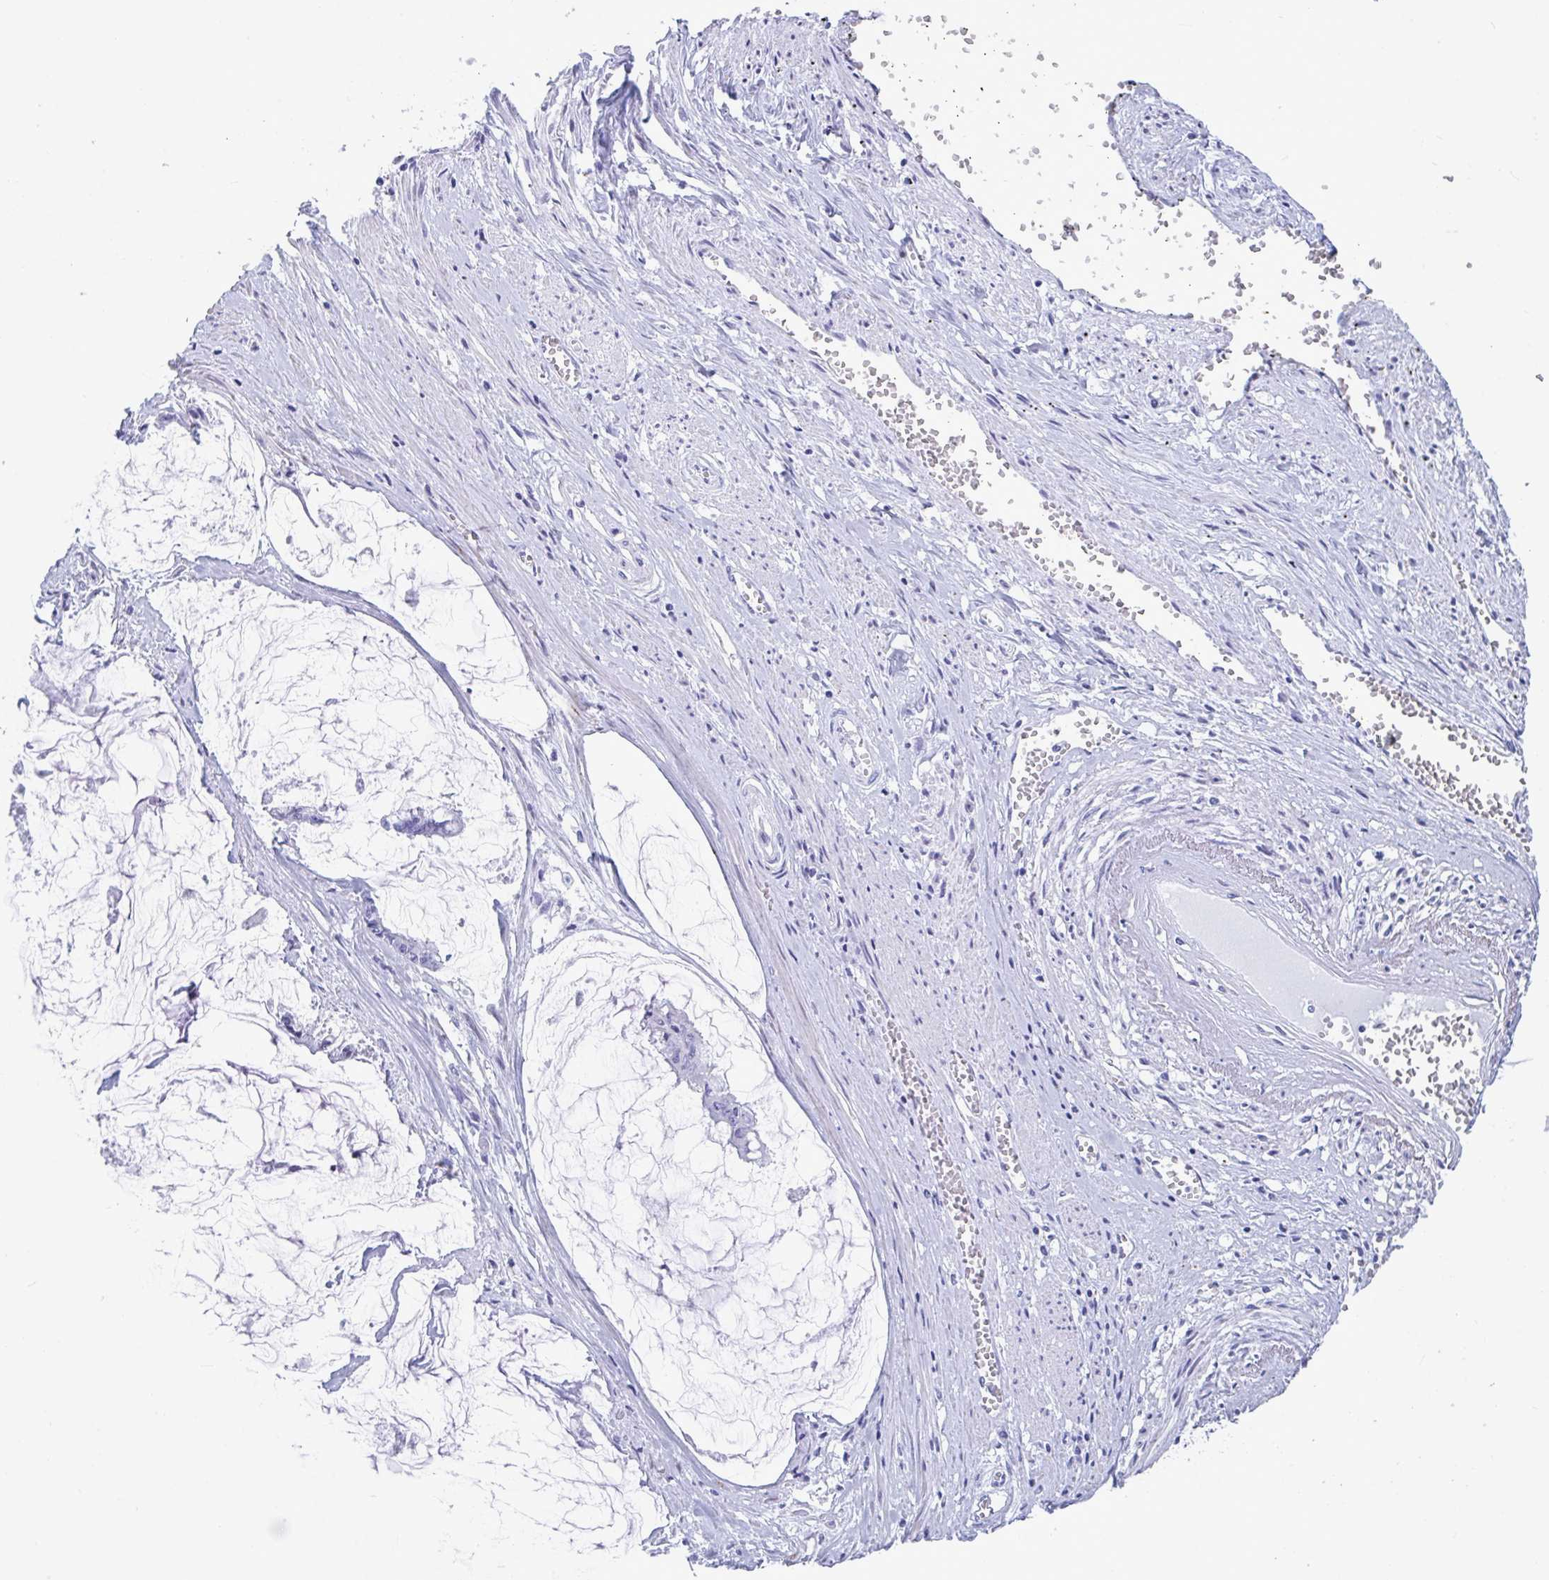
{"staining": {"intensity": "negative", "quantity": "none", "location": "none"}, "tissue": "ovarian cancer", "cell_type": "Tumor cells", "image_type": "cancer", "snomed": [{"axis": "morphology", "description": "Cystadenocarcinoma, mucinous, NOS"}, {"axis": "topography", "description": "Ovary"}], "caption": "Tumor cells show no significant positivity in ovarian cancer. Brightfield microscopy of immunohistochemistry stained with DAB (brown) and hematoxylin (blue), captured at high magnification.", "gene": "TTC30B", "patient": {"sex": "female", "age": 90}}